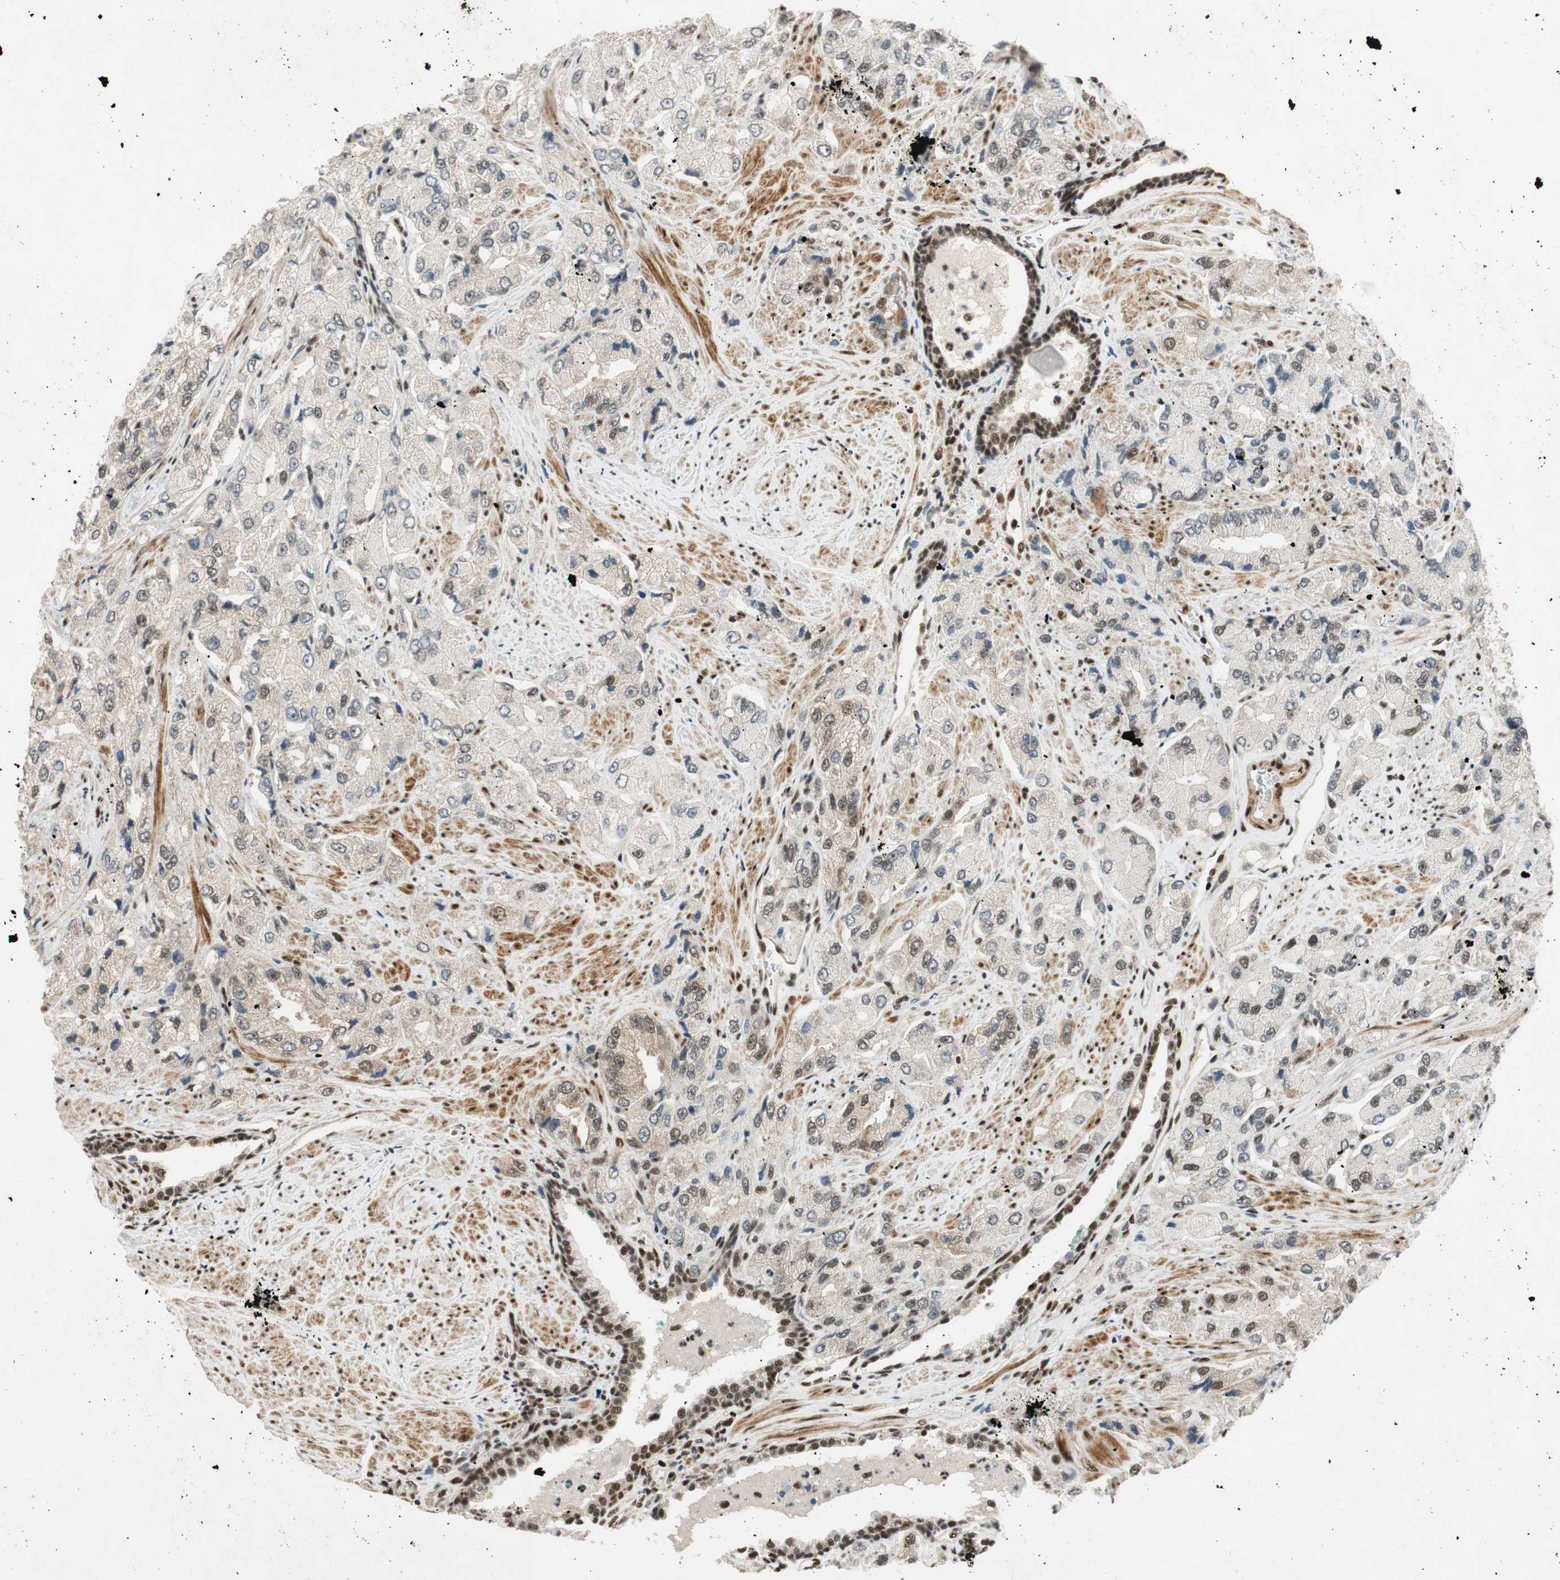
{"staining": {"intensity": "negative", "quantity": "none", "location": "none"}, "tissue": "prostate cancer", "cell_type": "Tumor cells", "image_type": "cancer", "snomed": [{"axis": "morphology", "description": "Adenocarcinoma, High grade"}, {"axis": "topography", "description": "Prostate"}], "caption": "This photomicrograph is of prostate cancer stained with immunohistochemistry (IHC) to label a protein in brown with the nuclei are counter-stained blue. There is no expression in tumor cells.", "gene": "NCBP3", "patient": {"sex": "male", "age": 58}}